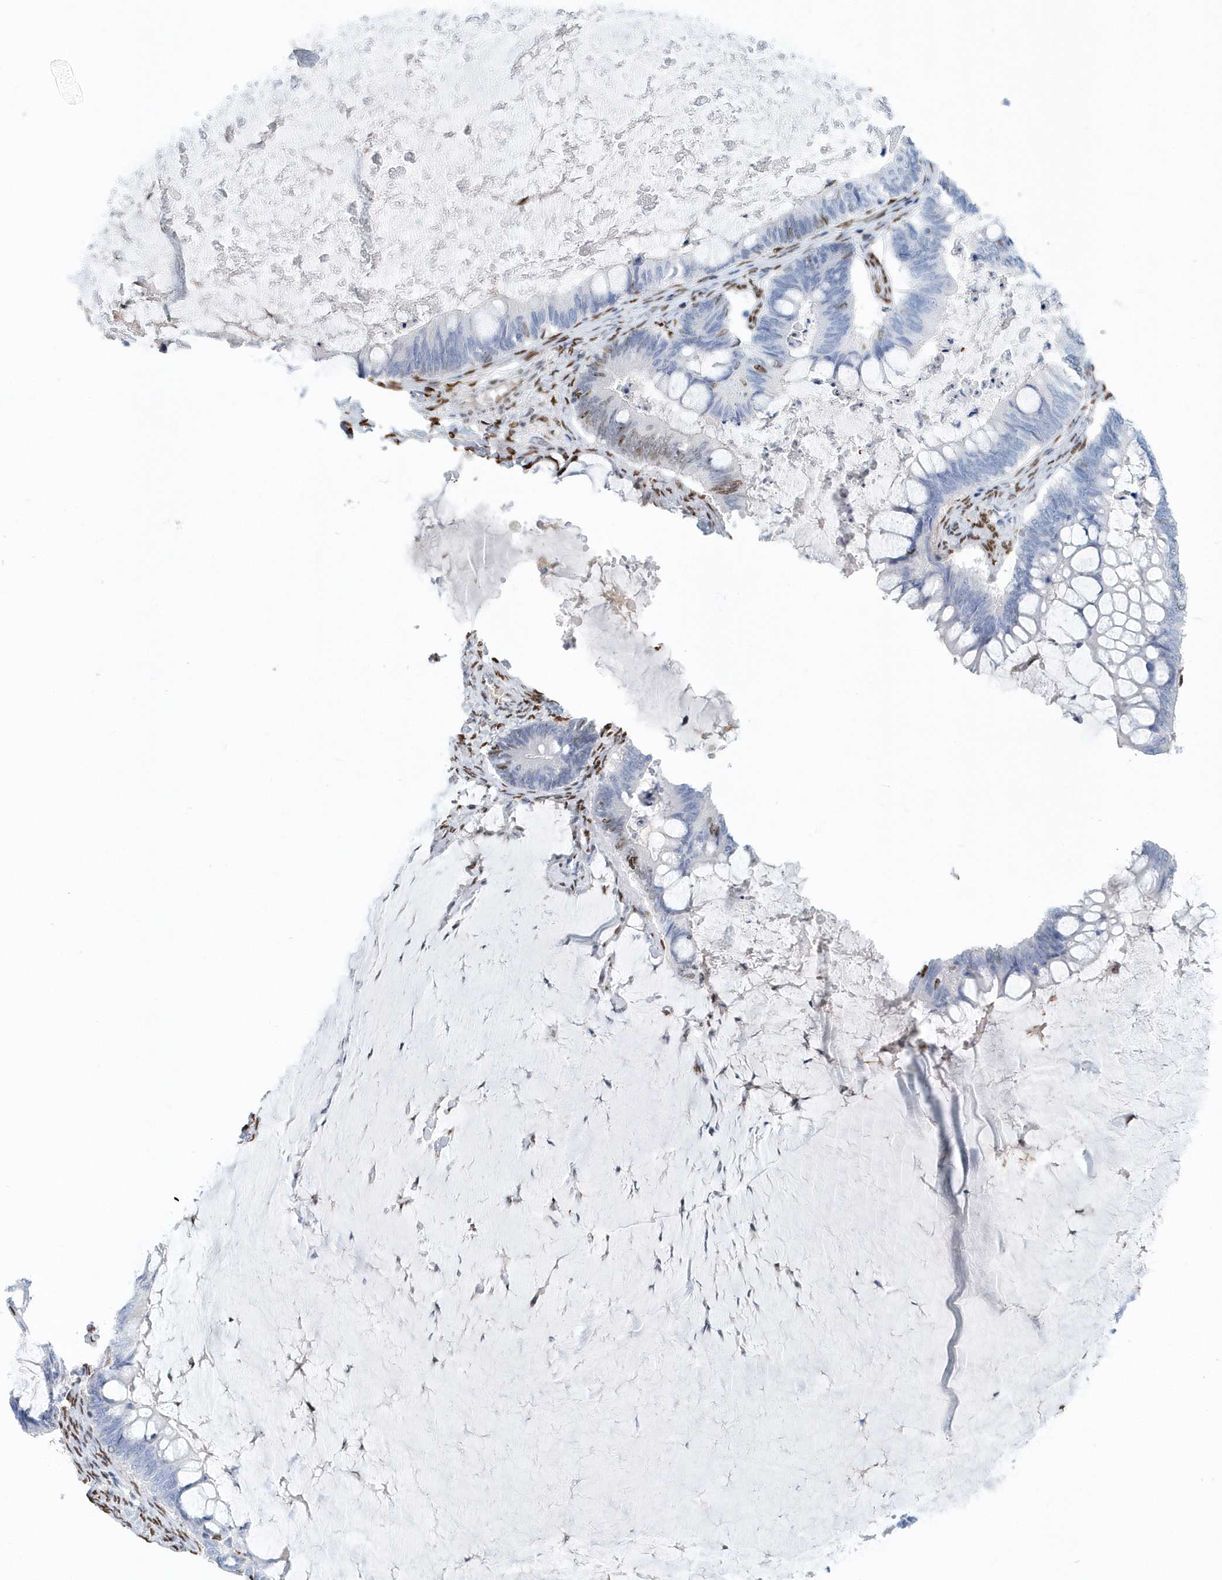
{"staining": {"intensity": "negative", "quantity": "none", "location": "none"}, "tissue": "ovarian cancer", "cell_type": "Tumor cells", "image_type": "cancer", "snomed": [{"axis": "morphology", "description": "Cystadenocarcinoma, mucinous, NOS"}, {"axis": "topography", "description": "Ovary"}], "caption": "A high-resolution image shows IHC staining of ovarian cancer, which exhibits no significant staining in tumor cells. (Immunohistochemistry (ihc), brightfield microscopy, high magnification).", "gene": "MACROH2A2", "patient": {"sex": "female", "age": 61}}